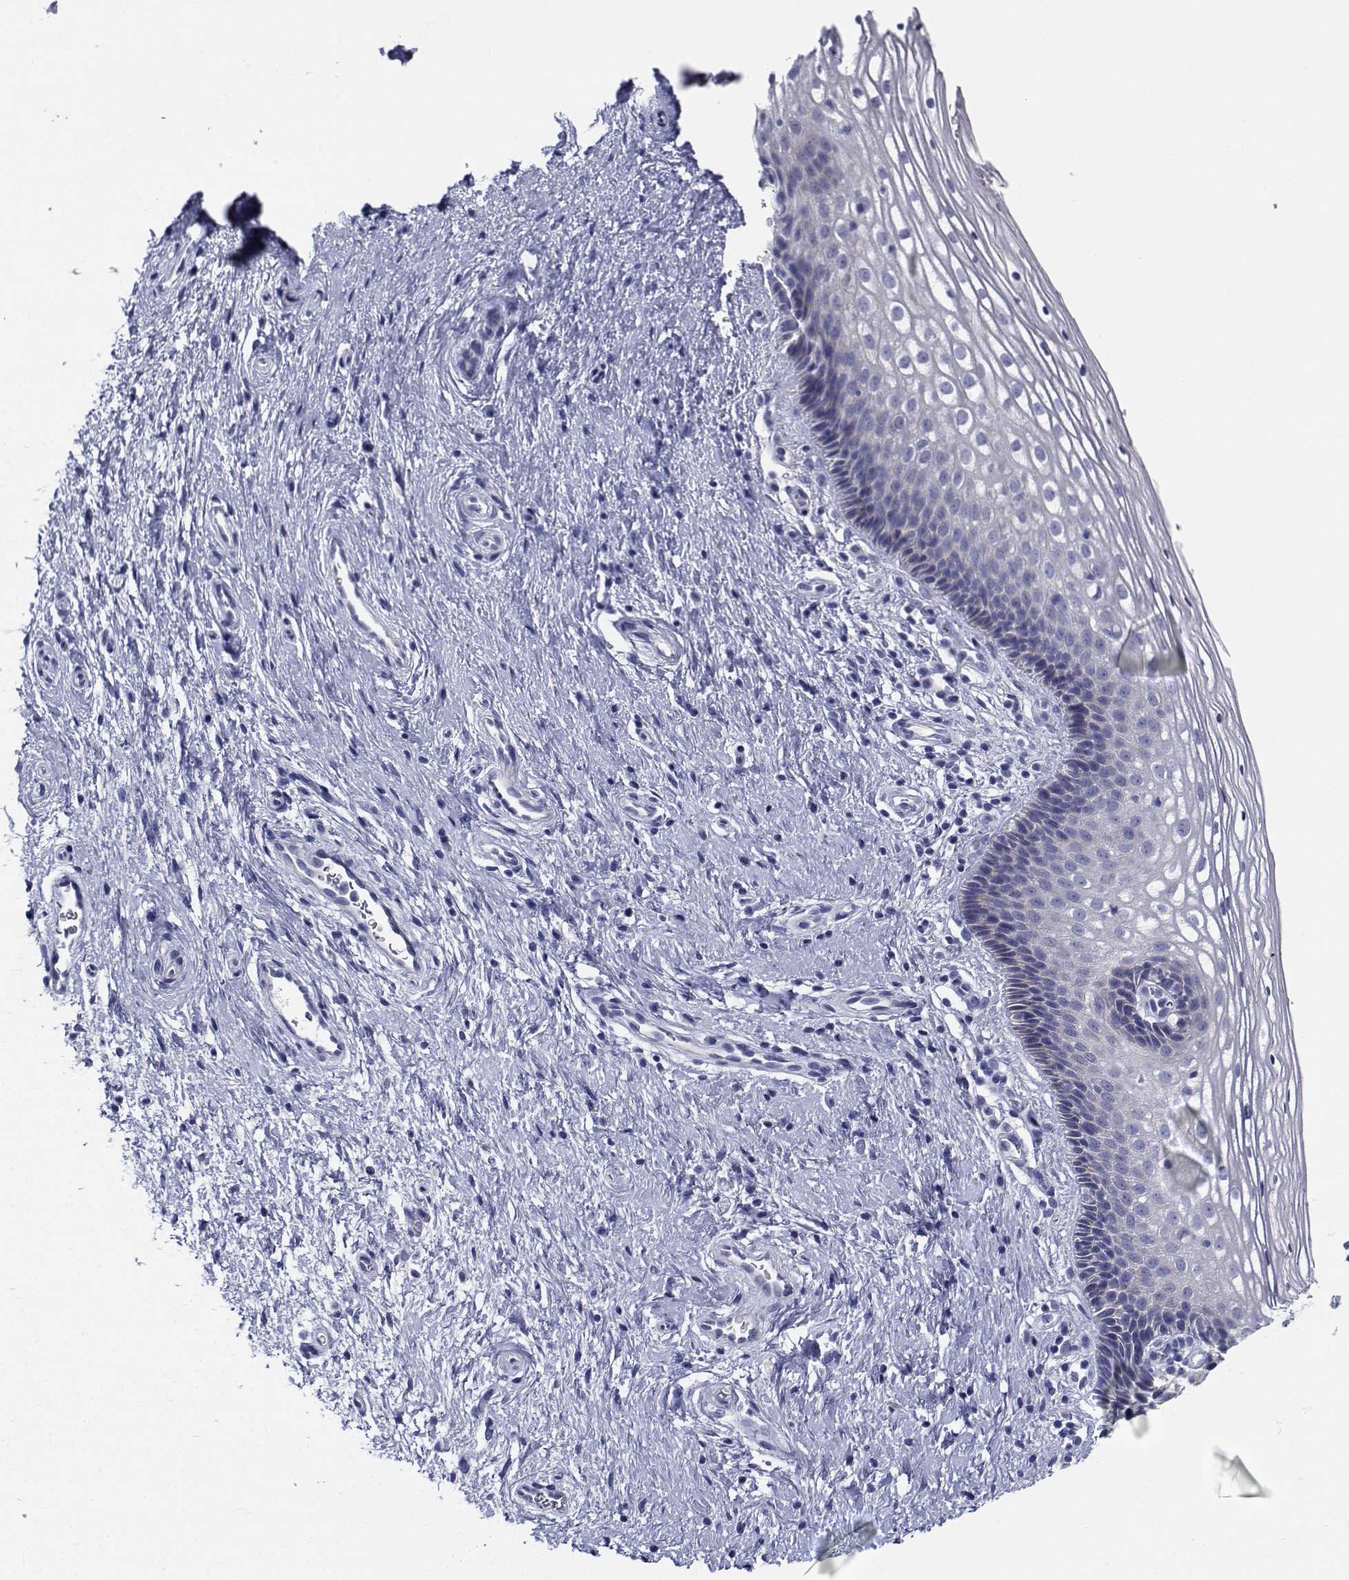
{"staining": {"intensity": "negative", "quantity": "none", "location": "none"}, "tissue": "cervix", "cell_type": "Glandular cells", "image_type": "normal", "snomed": [{"axis": "morphology", "description": "Normal tissue, NOS"}, {"axis": "topography", "description": "Cervix"}], "caption": "This is a micrograph of immunohistochemistry staining of benign cervix, which shows no expression in glandular cells. (DAB (3,3'-diaminobenzidine) IHC visualized using brightfield microscopy, high magnification).", "gene": "CDHR3", "patient": {"sex": "female", "age": 34}}